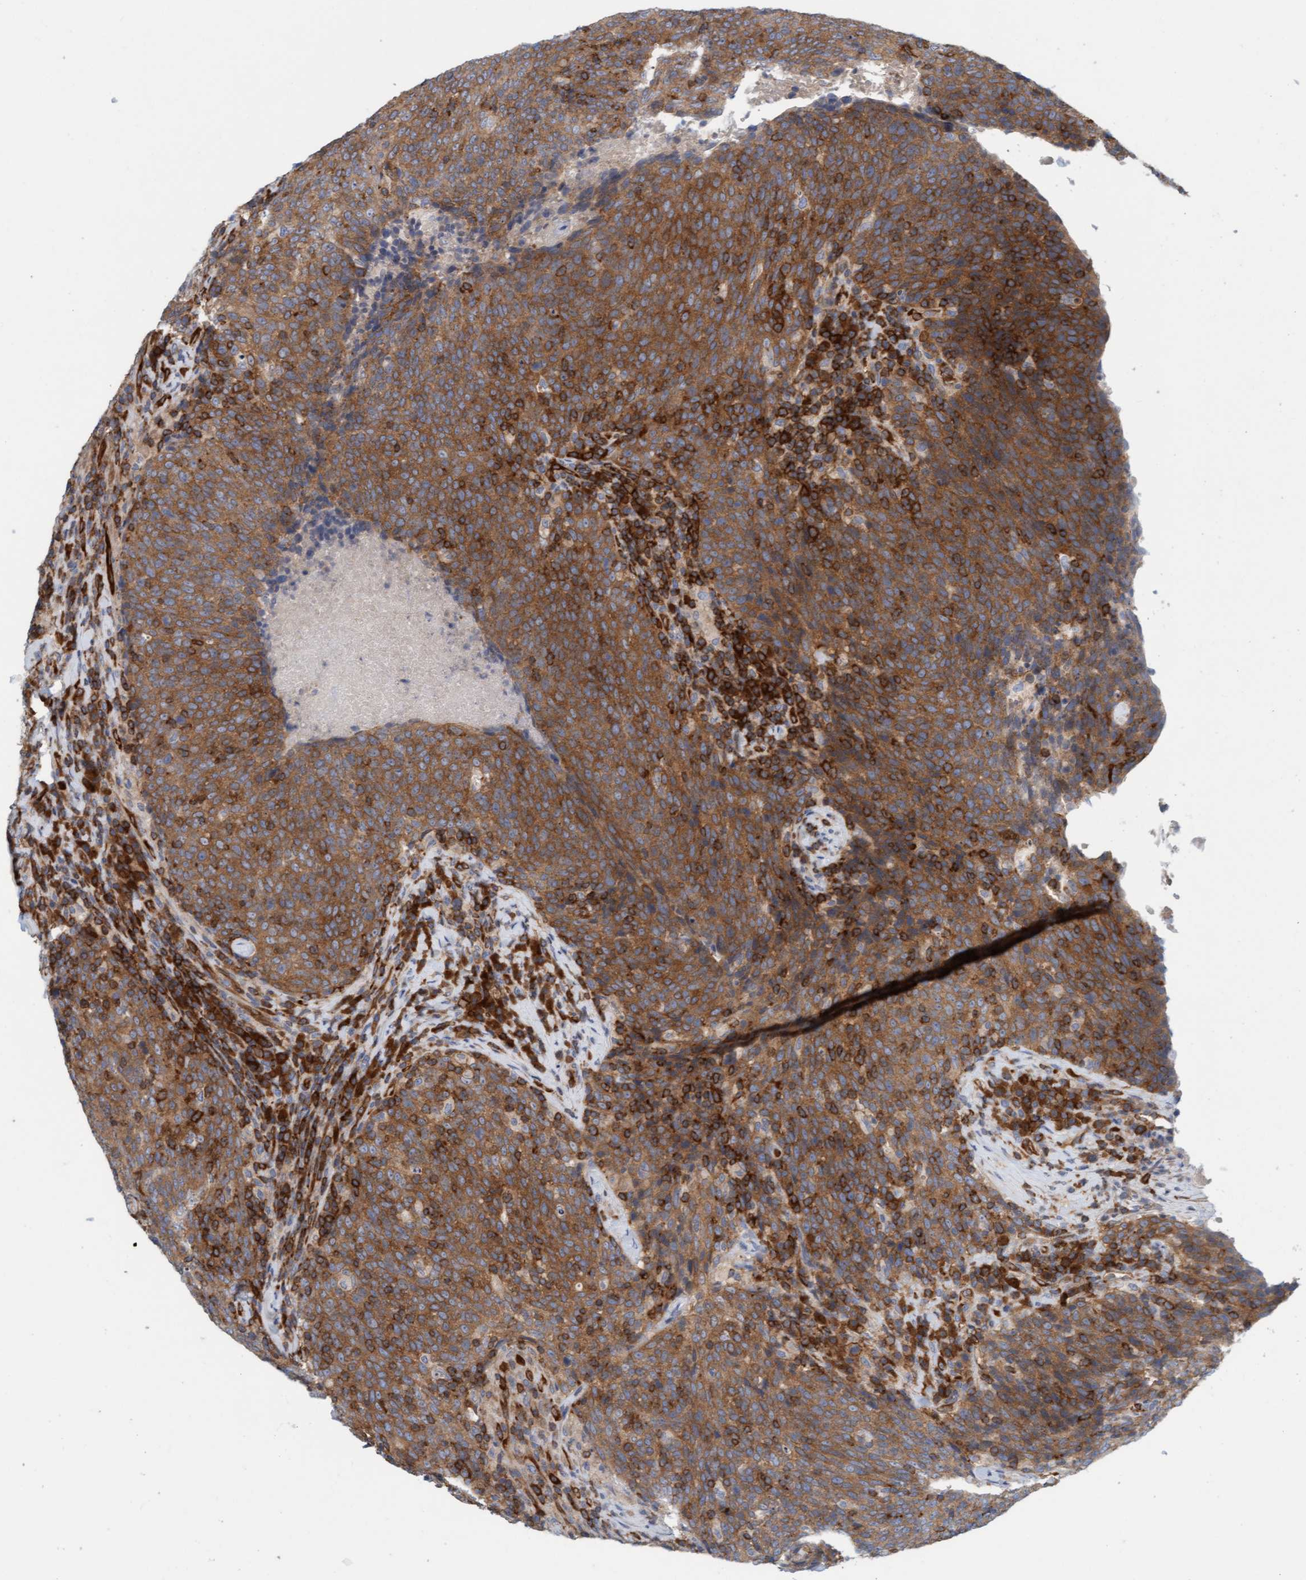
{"staining": {"intensity": "moderate", "quantity": ">75%", "location": "cytoplasmic/membranous"}, "tissue": "head and neck cancer", "cell_type": "Tumor cells", "image_type": "cancer", "snomed": [{"axis": "morphology", "description": "Squamous cell carcinoma, NOS"}, {"axis": "morphology", "description": "Squamous cell carcinoma, metastatic, NOS"}, {"axis": "topography", "description": "Lymph node"}, {"axis": "topography", "description": "Head-Neck"}], "caption": "An image of human head and neck cancer (metastatic squamous cell carcinoma) stained for a protein shows moderate cytoplasmic/membranous brown staining in tumor cells. Nuclei are stained in blue.", "gene": "PRKD2", "patient": {"sex": "male", "age": 62}}